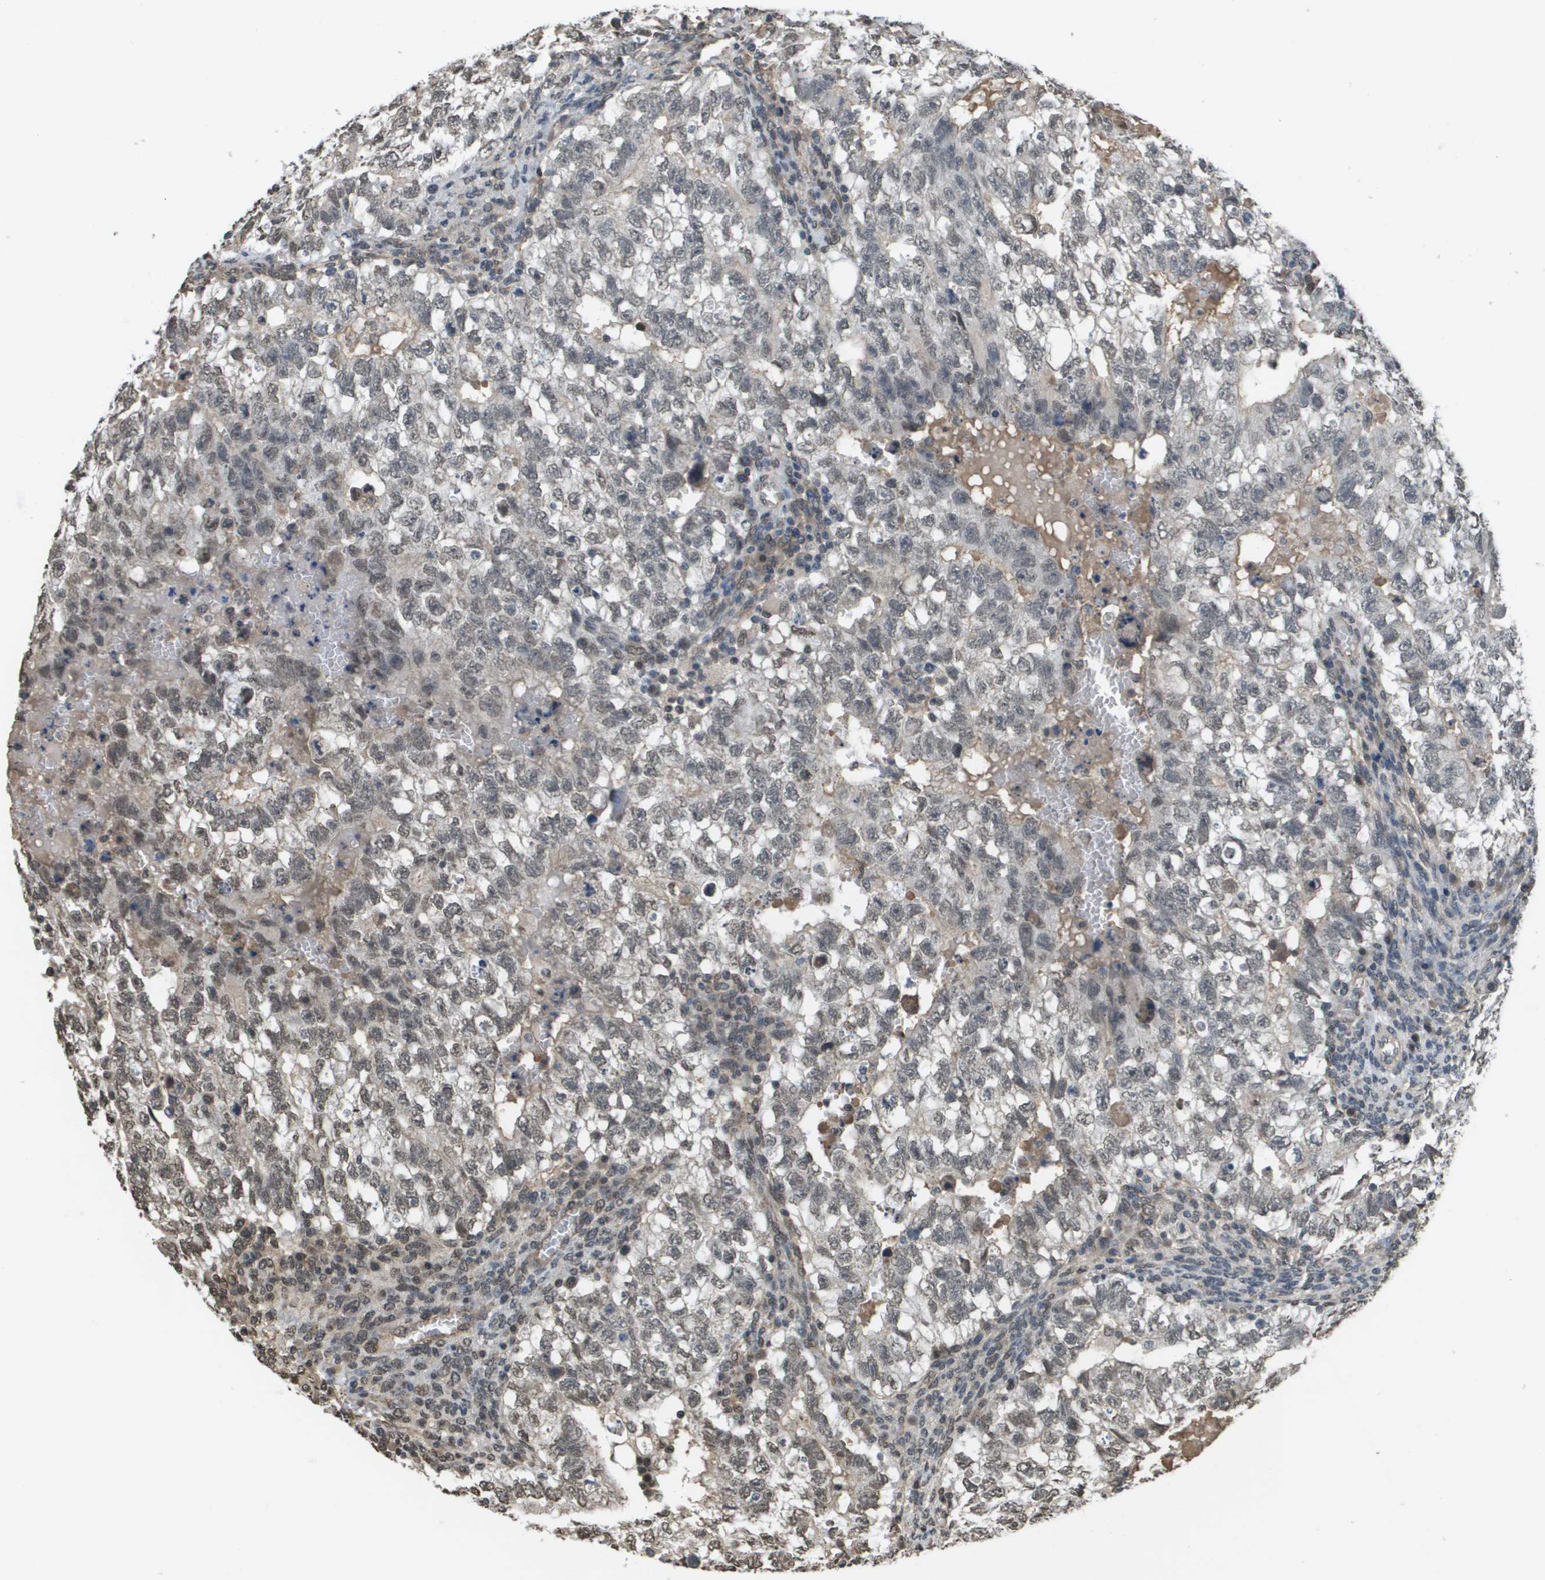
{"staining": {"intensity": "weak", "quantity": "<25%", "location": "nuclear"}, "tissue": "testis cancer", "cell_type": "Tumor cells", "image_type": "cancer", "snomed": [{"axis": "morphology", "description": "Seminoma, NOS"}, {"axis": "morphology", "description": "Carcinoma, Embryonal, NOS"}, {"axis": "topography", "description": "Testis"}], "caption": "An immunohistochemistry (IHC) image of testis seminoma is shown. There is no staining in tumor cells of testis seminoma.", "gene": "NDRG2", "patient": {"sex": "male", "age": 38}}